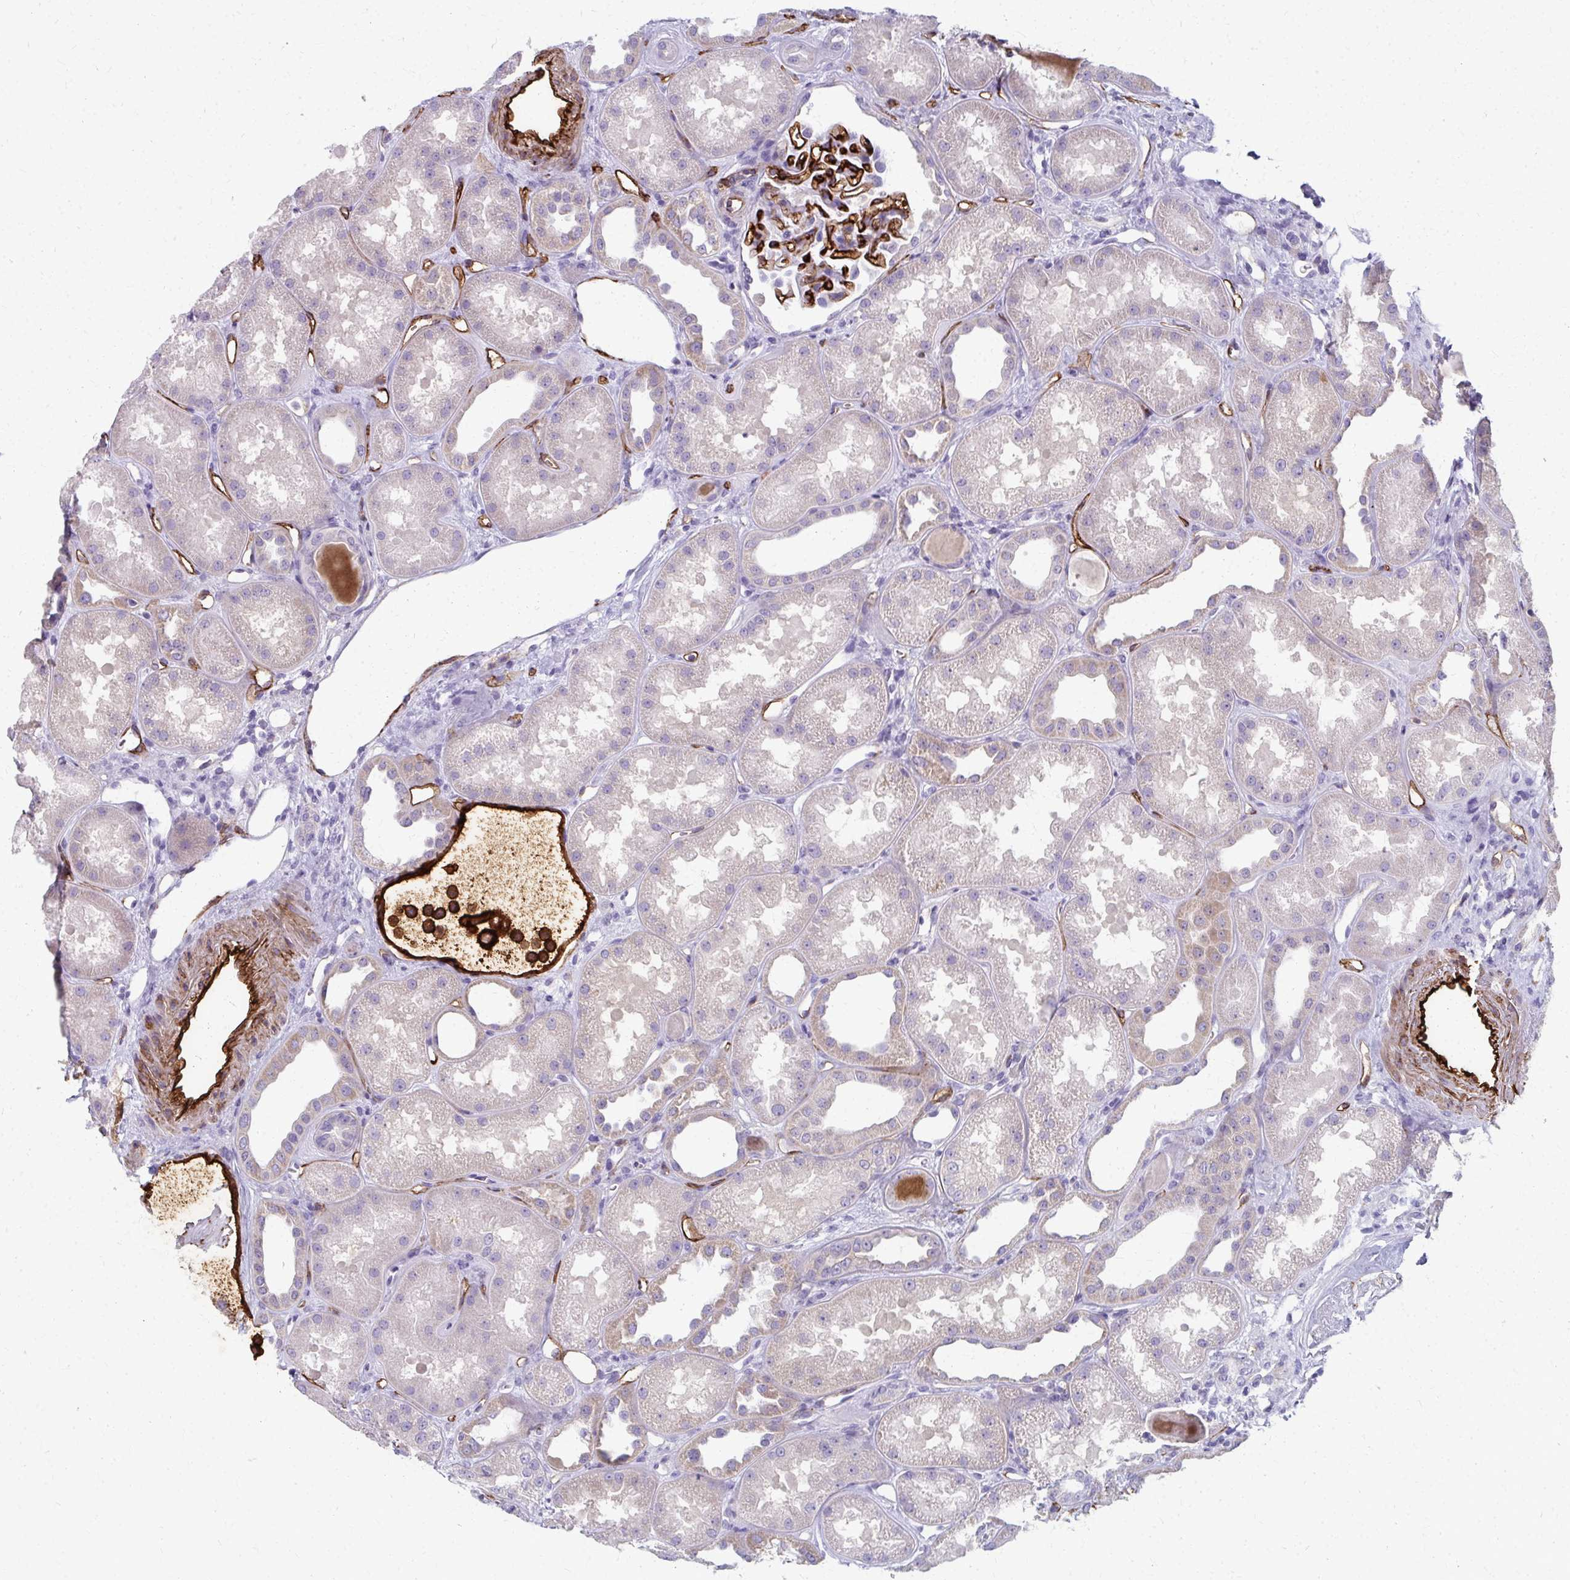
{"staining": {"intensity": "strong", "quantity": "25%-75%", "location": "cytoplasmic/membranous"}, "tissue": "kidney", "cell_type": "Cells in glomeruli", "image_type": "normal", "snomed": [{"axis": "morphology", "description": "Normal tissue, NOS"}, {"axis": "topography", "description": "Kidney"}], "caption": "Immunohistochemistry photomicrograph of unremarkable human kidney stained for a protein (brown), which shows high levels of strong cytoplasmic/membranous positivity in about 25%-75% of cells in glomeruli.", "gene": "ADIPOQ", "patient": {"sex": "male", "age": 61}}